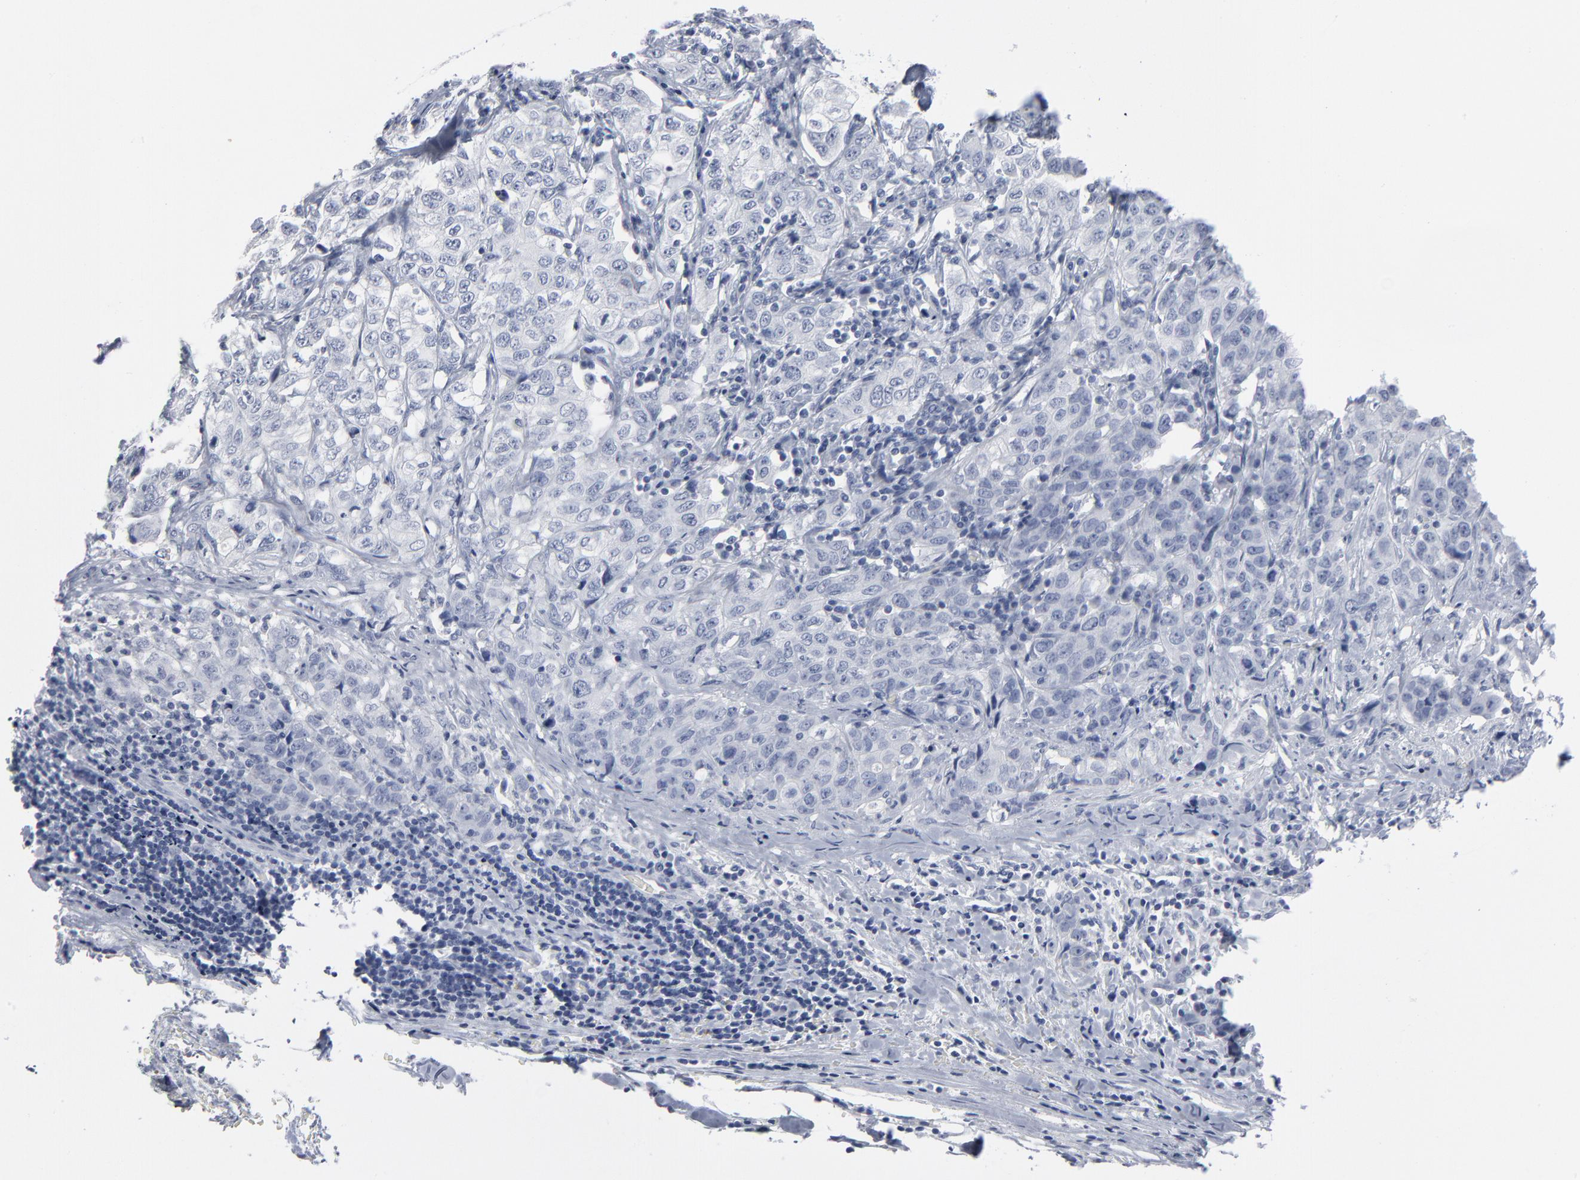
{"staining": {"intensity": "negative", "quantity": "none", "location": "none"}, "tissue": "stomach cancer", "cell_type": "Tumor cells", "image_type": "cancer", "snomed": [{"axis": "morphology", "description": "Adenocarcinoma, NOS"}, {"axis": "topography", "description": "Stomach"}], "caption": "Histopathology image shows no significant protein expression in tumor cells of stomach adenocarcinoma. Nuclei are stained in blue.", "gene": "PAGE1", "patient": {"sex": "male", "age": 48}}